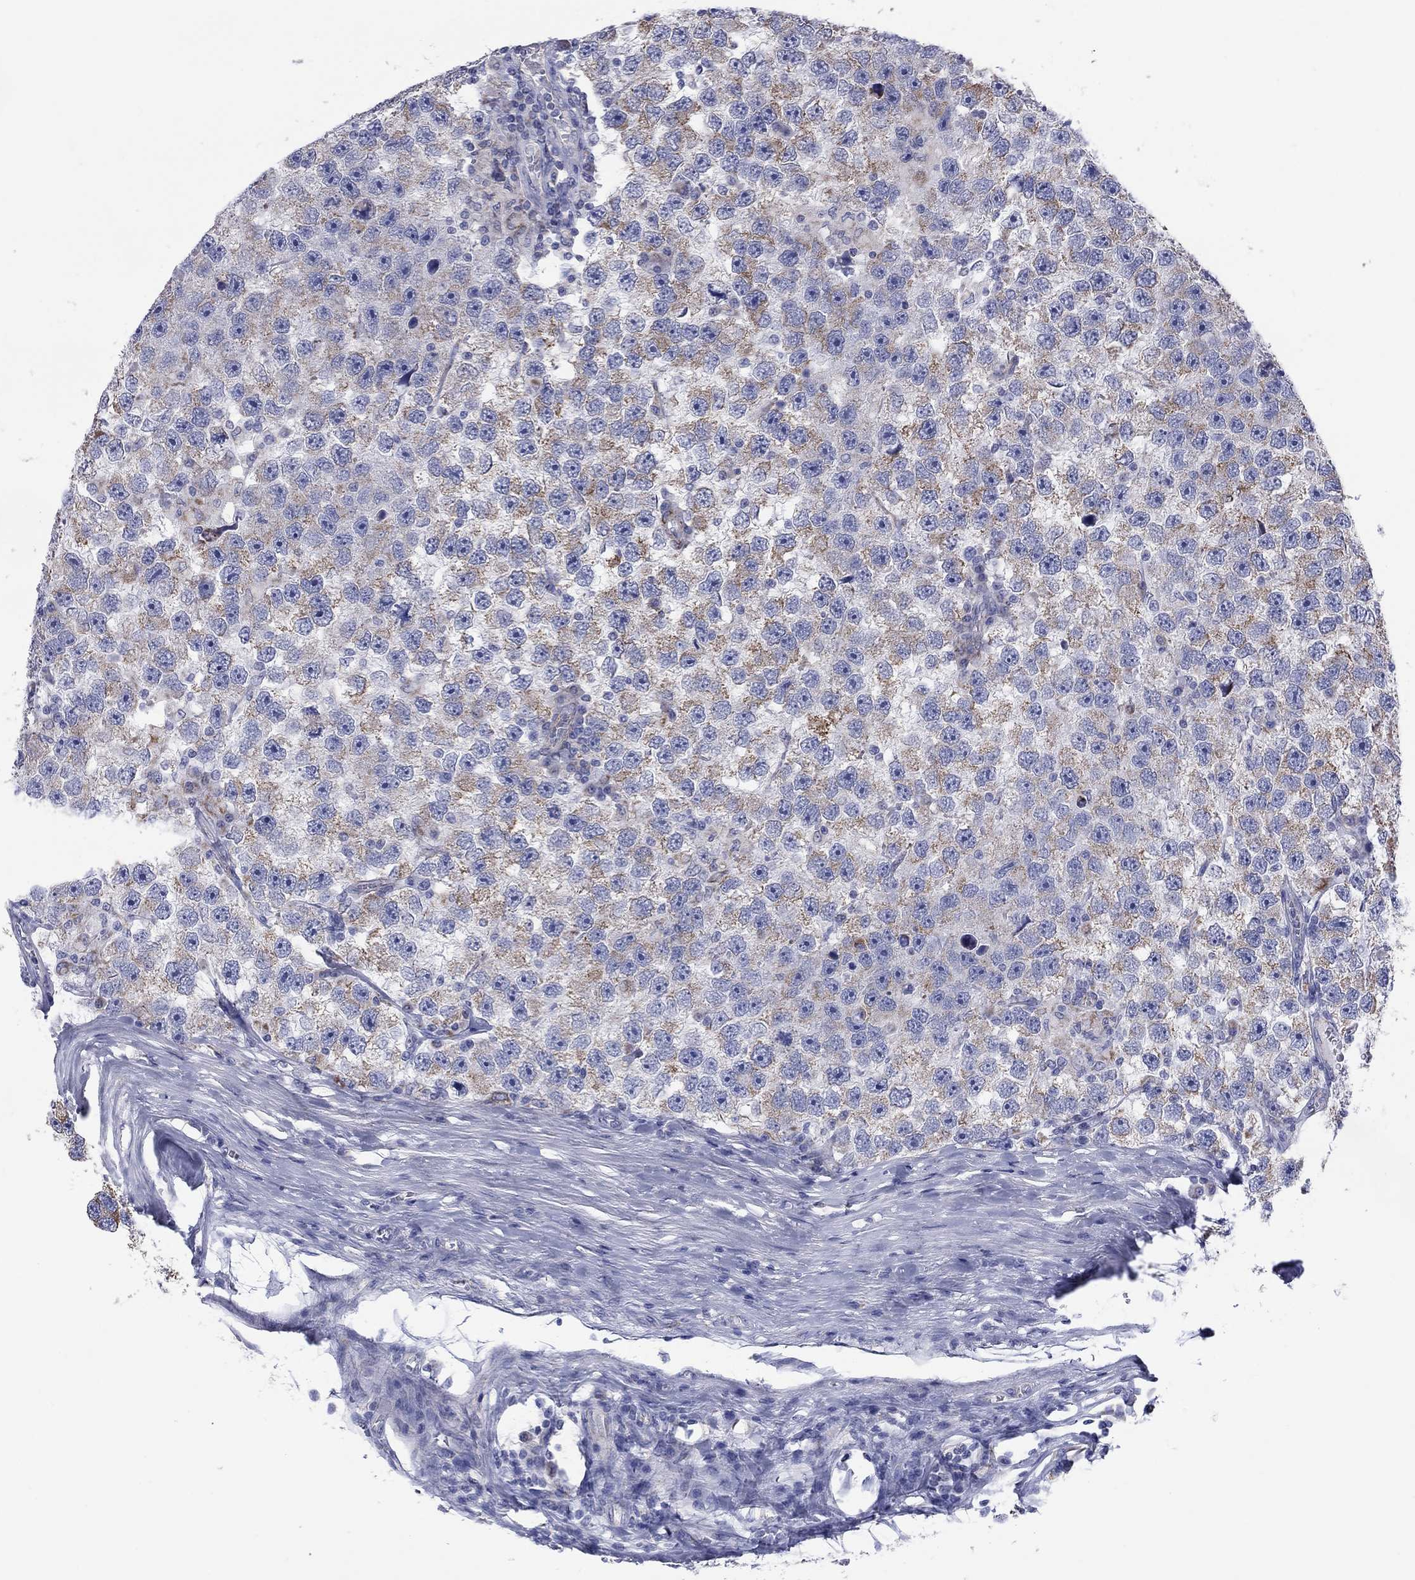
{"staining": {"intensity": "moderate", "quantity": "<25%", "location": "cytoplasmic/membranous"}, "tissue": "testis cancer", "cell_type": "Tumor cells", "image_type": "cancer", "snomed": [{"axis": "morphology", "description": "Seminoma, NOS"}, {"axis": "topography", "description": "Testis"}], "caption": "This is a histology image of IHC staining of testis cancer (seminoma), which shows moderate staining in the cytoplasmic/membranous of tumor cells.", "gene": "MGST3", "patient": {"sex": "male", "age": 26}}